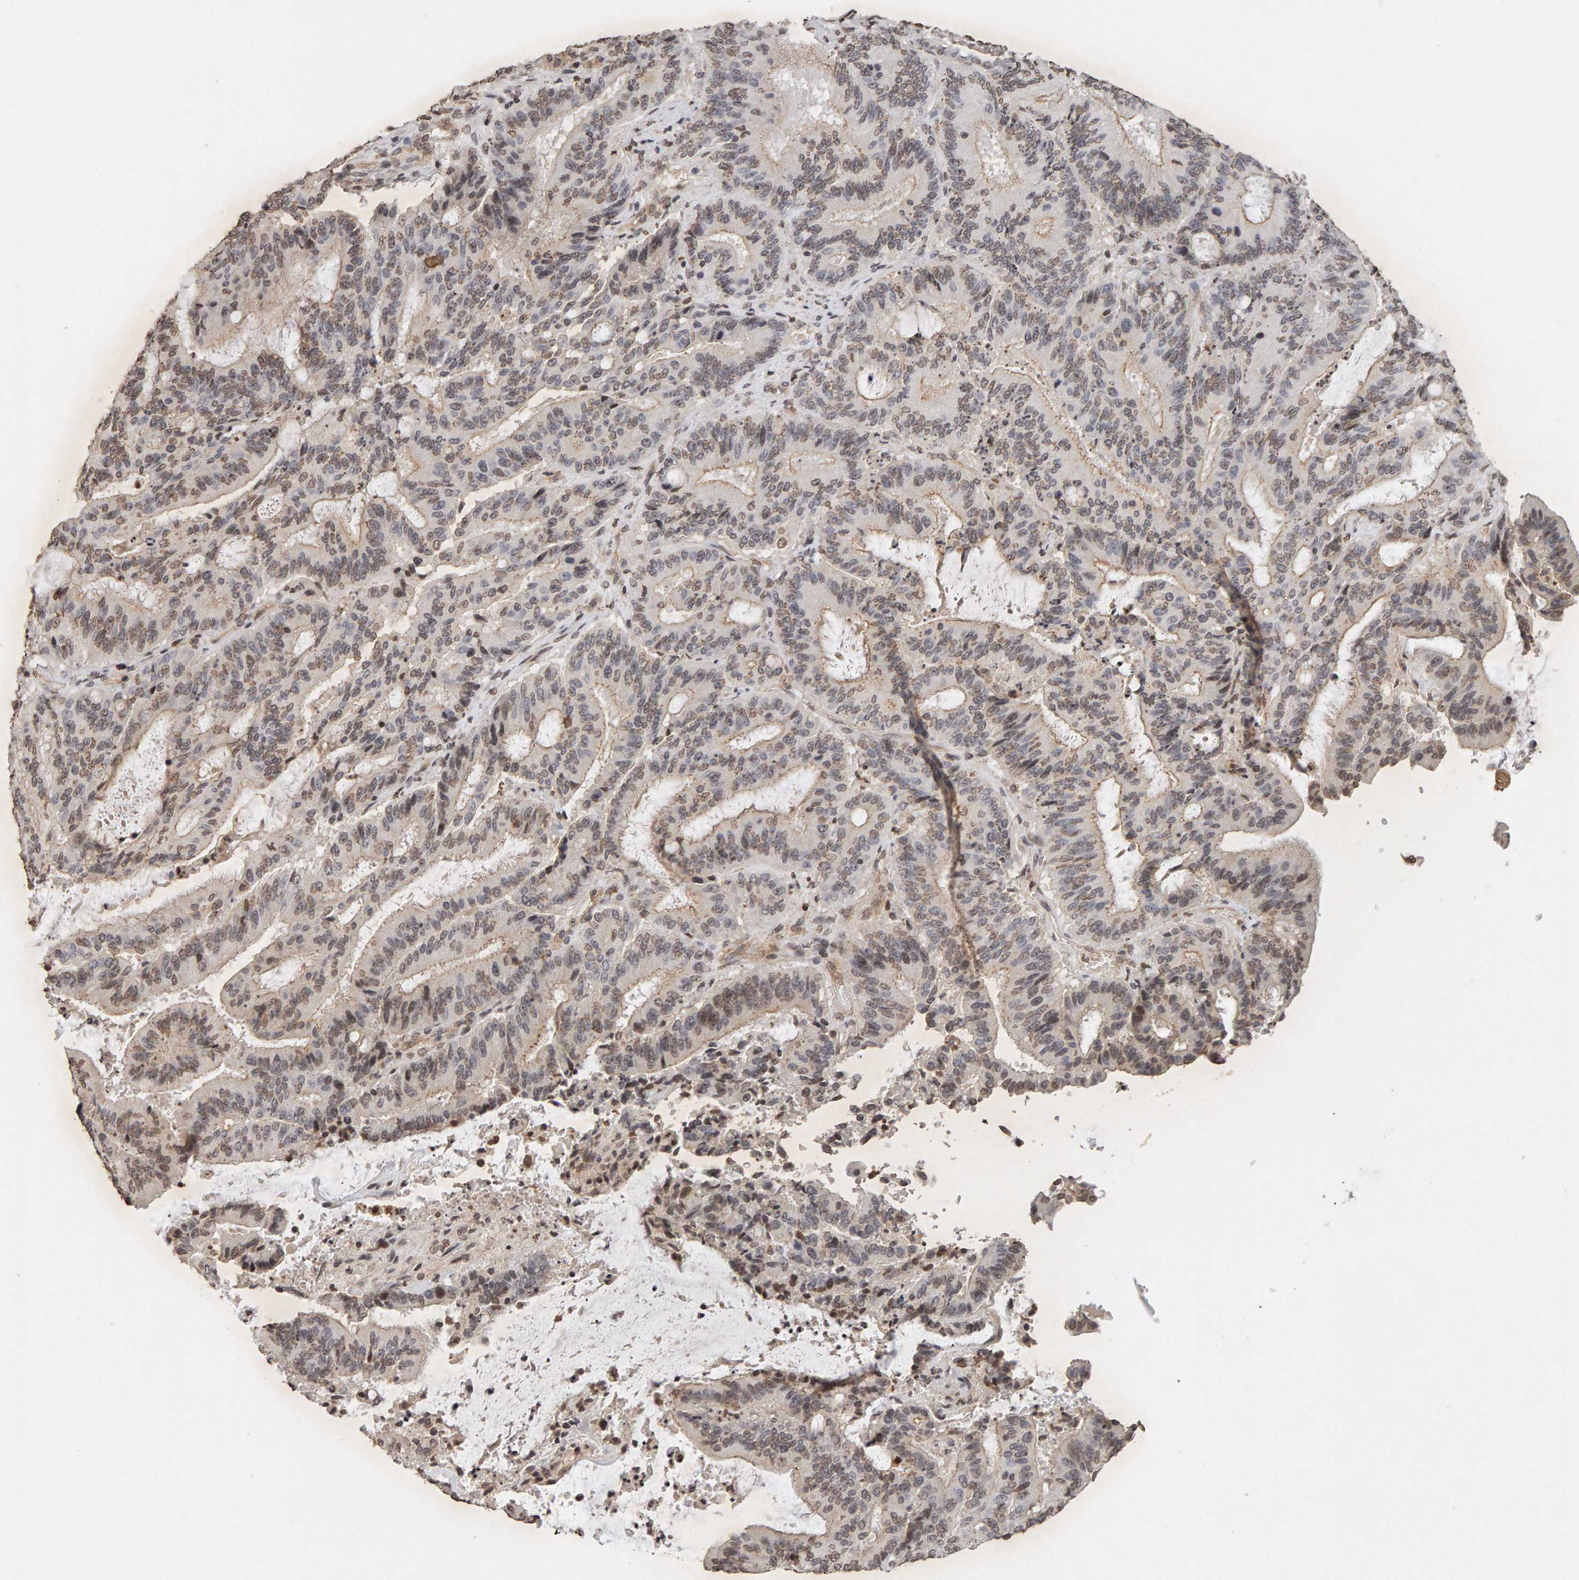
{"staining": {"intensity": "weak", "quantity": ">75%", "location": "cytoplasmic/membranous,nuclear"}, "tissue": "liver cancer", "cell_type": "Tumor cells", "image_type": "cancer", "snomed": [{"axis": "morphology", "description": "Normal tissue, NOS"}, {"axis": "morphology", "description": "Cholangiocarcinoma"}, {"axis": "topography", "description": "Liver"}, {"axis": "topography", "description": "Peripheral nerve tissue"}], "caption": "This is a histology image of immunohistochemistry (IHC) staining of liver cancer, which shows weak expression in the cytoplasmic/membranous and nuclear of tumor cells.", "gene": "DNAJB5", "patient": {"sex": "female", "age": 73}}